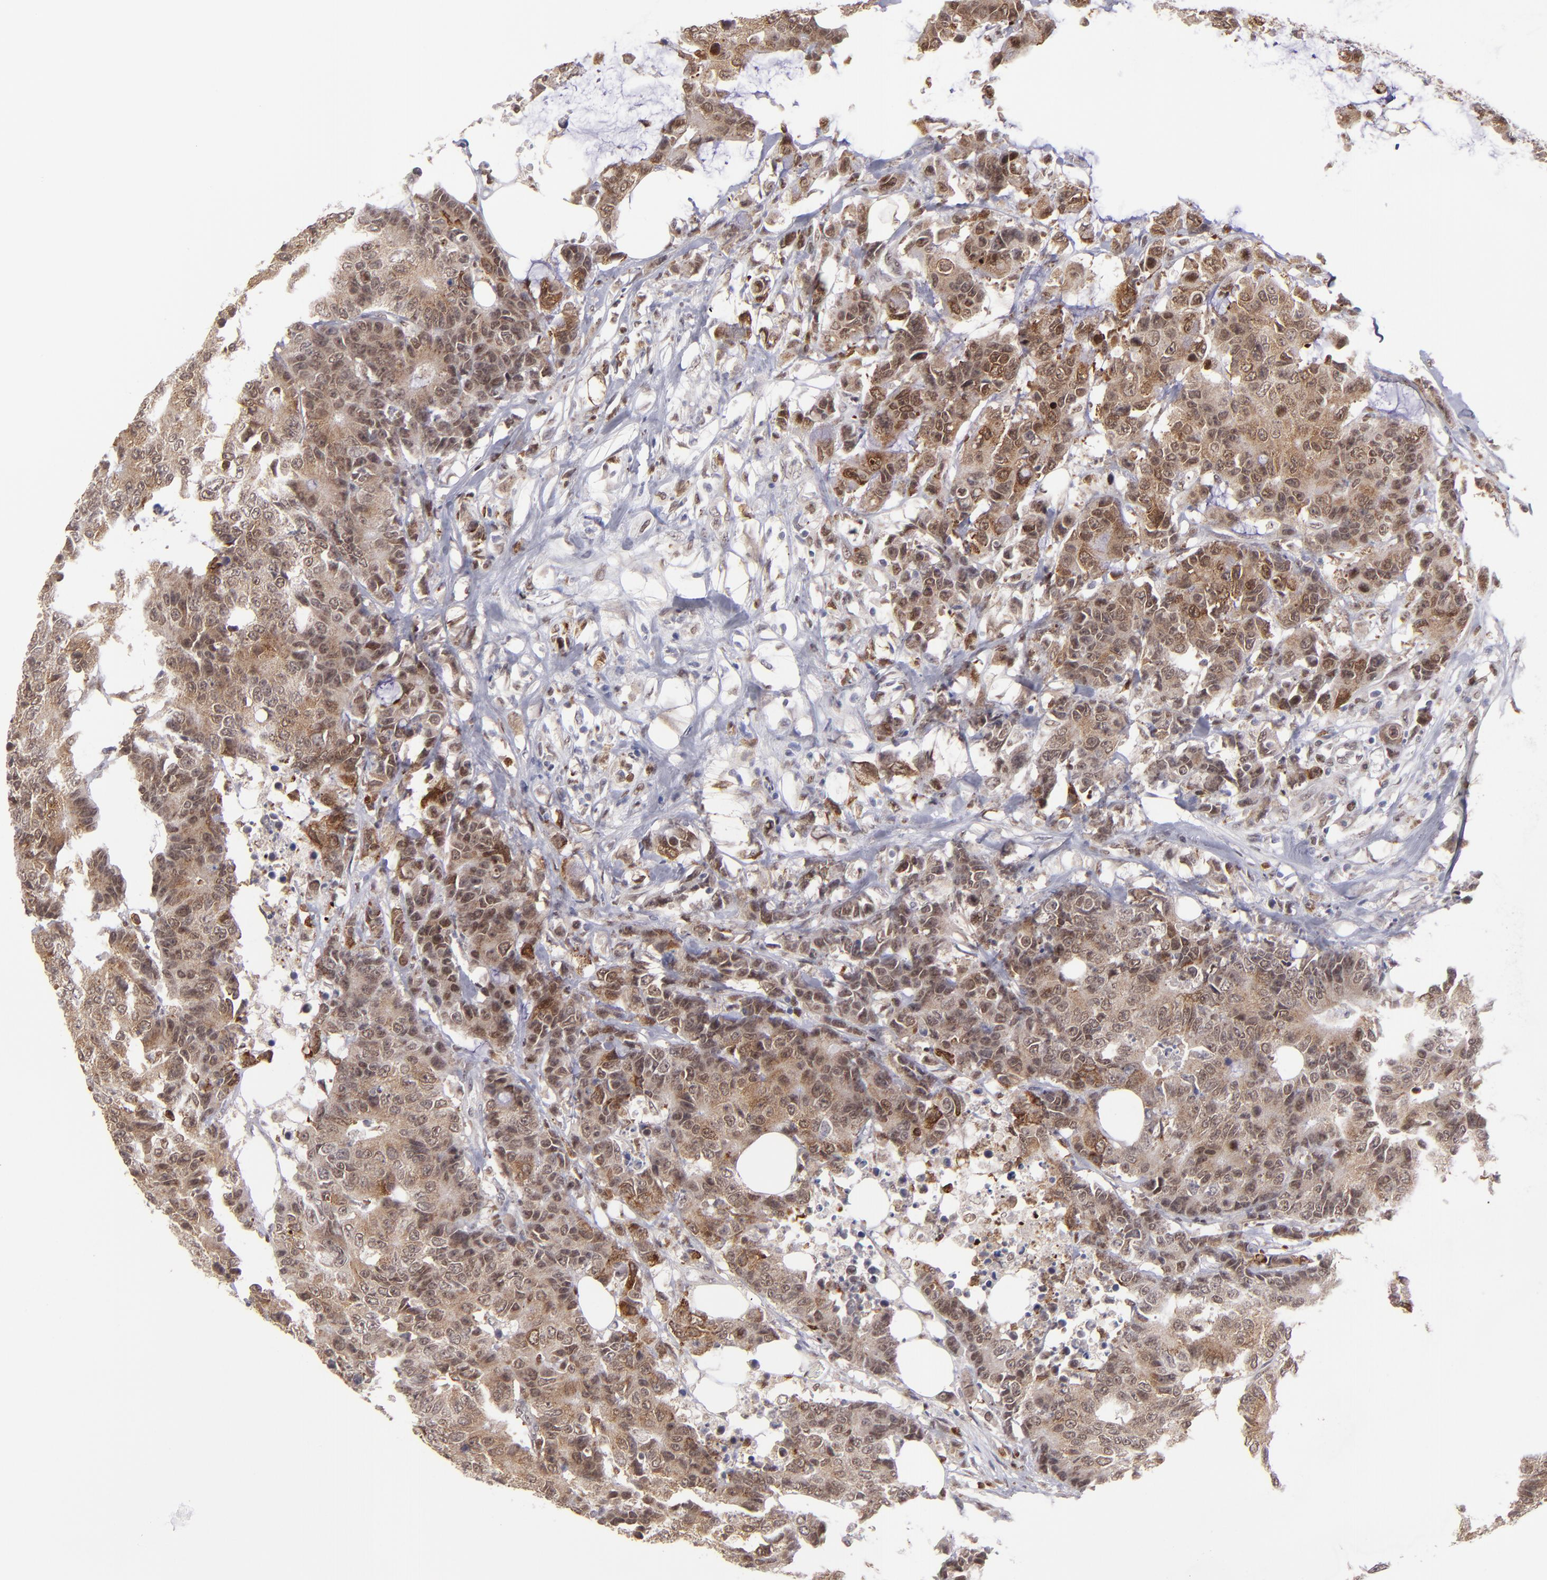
{"staining": {"intensity": "moderate", "quantity": ">75%", "location": "nuclear"}, "tissue": "colorectal cancer", "cell_type": "Tumor cells", "image_type": "cancer", "snomed": [{"axis": "morphology", "description": "Adenocarcinoma, NOS"}, {"axis": "topography", "description": "Colon"}], "caption": "Immunohistochemistry (IHC) of human colorectal adenocarcinoma displays medium levels of moderate nuclear staining in about >75% of tumor cells.", "gene": "RREB1", "patient": {"sex": "female", "age": 86}}